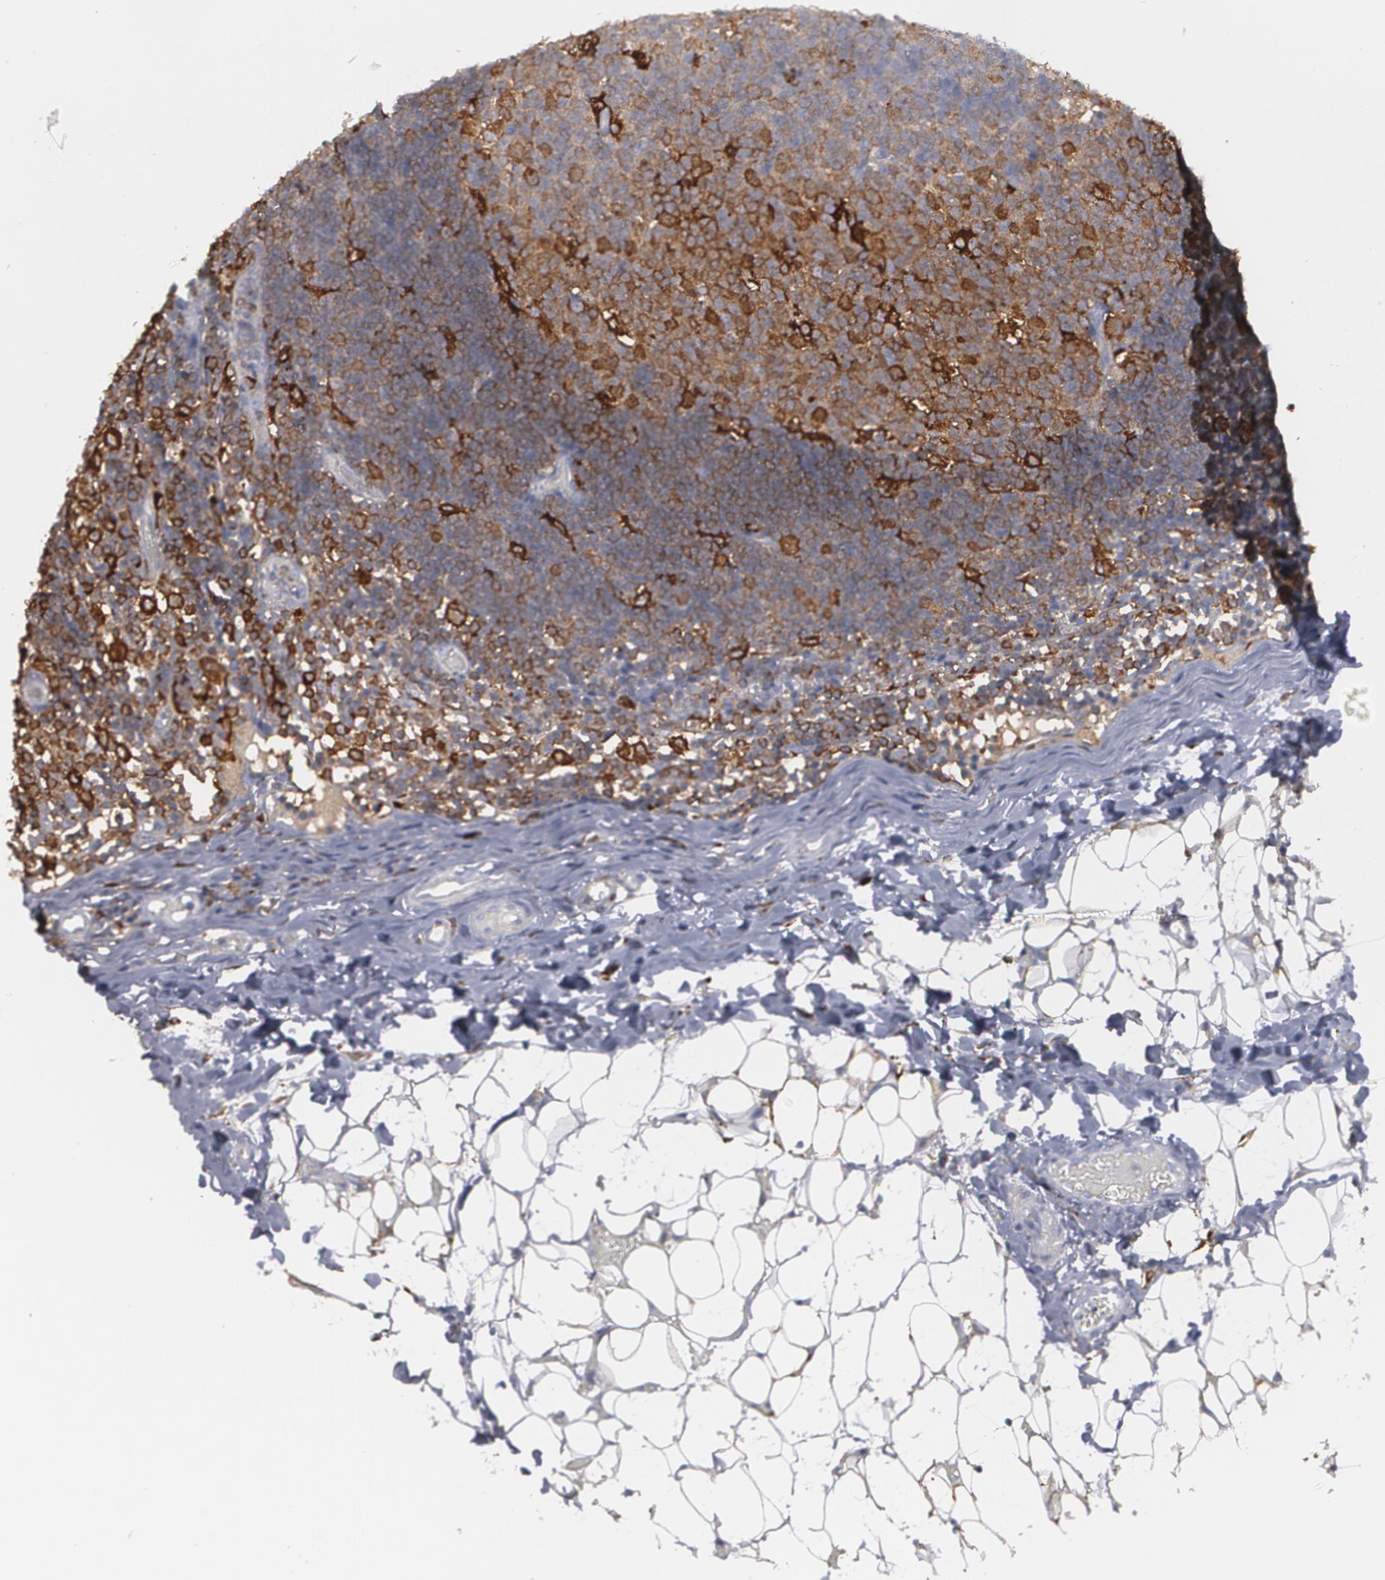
{"staining": {"intensity": "moderate", "quantity": ">75%", "location": "cytoplasmic/membranous"}, "tissue": "lymph node", "cell_type": "Germinal center cells", "image_type": "normal", "snomed": [{"axis": "morphology", "description": "Normal tissue, NOS"}, {"axis": "morphology", "description": "Inflammation, NOS"}, {"axis": "topography", "description": "Lymph node"}, {"axis": "topography", "description": "Salivary gland"}], "caption": "Immunohistochemical staining of benign lymph node demonstrates moderate cytoplasmic/membranous protein expression in approximately >75% of germinal center cells. Nuclei are stained in blue.", "gene": "ODC1", "patient": {"sex": "male", "age": 3}}